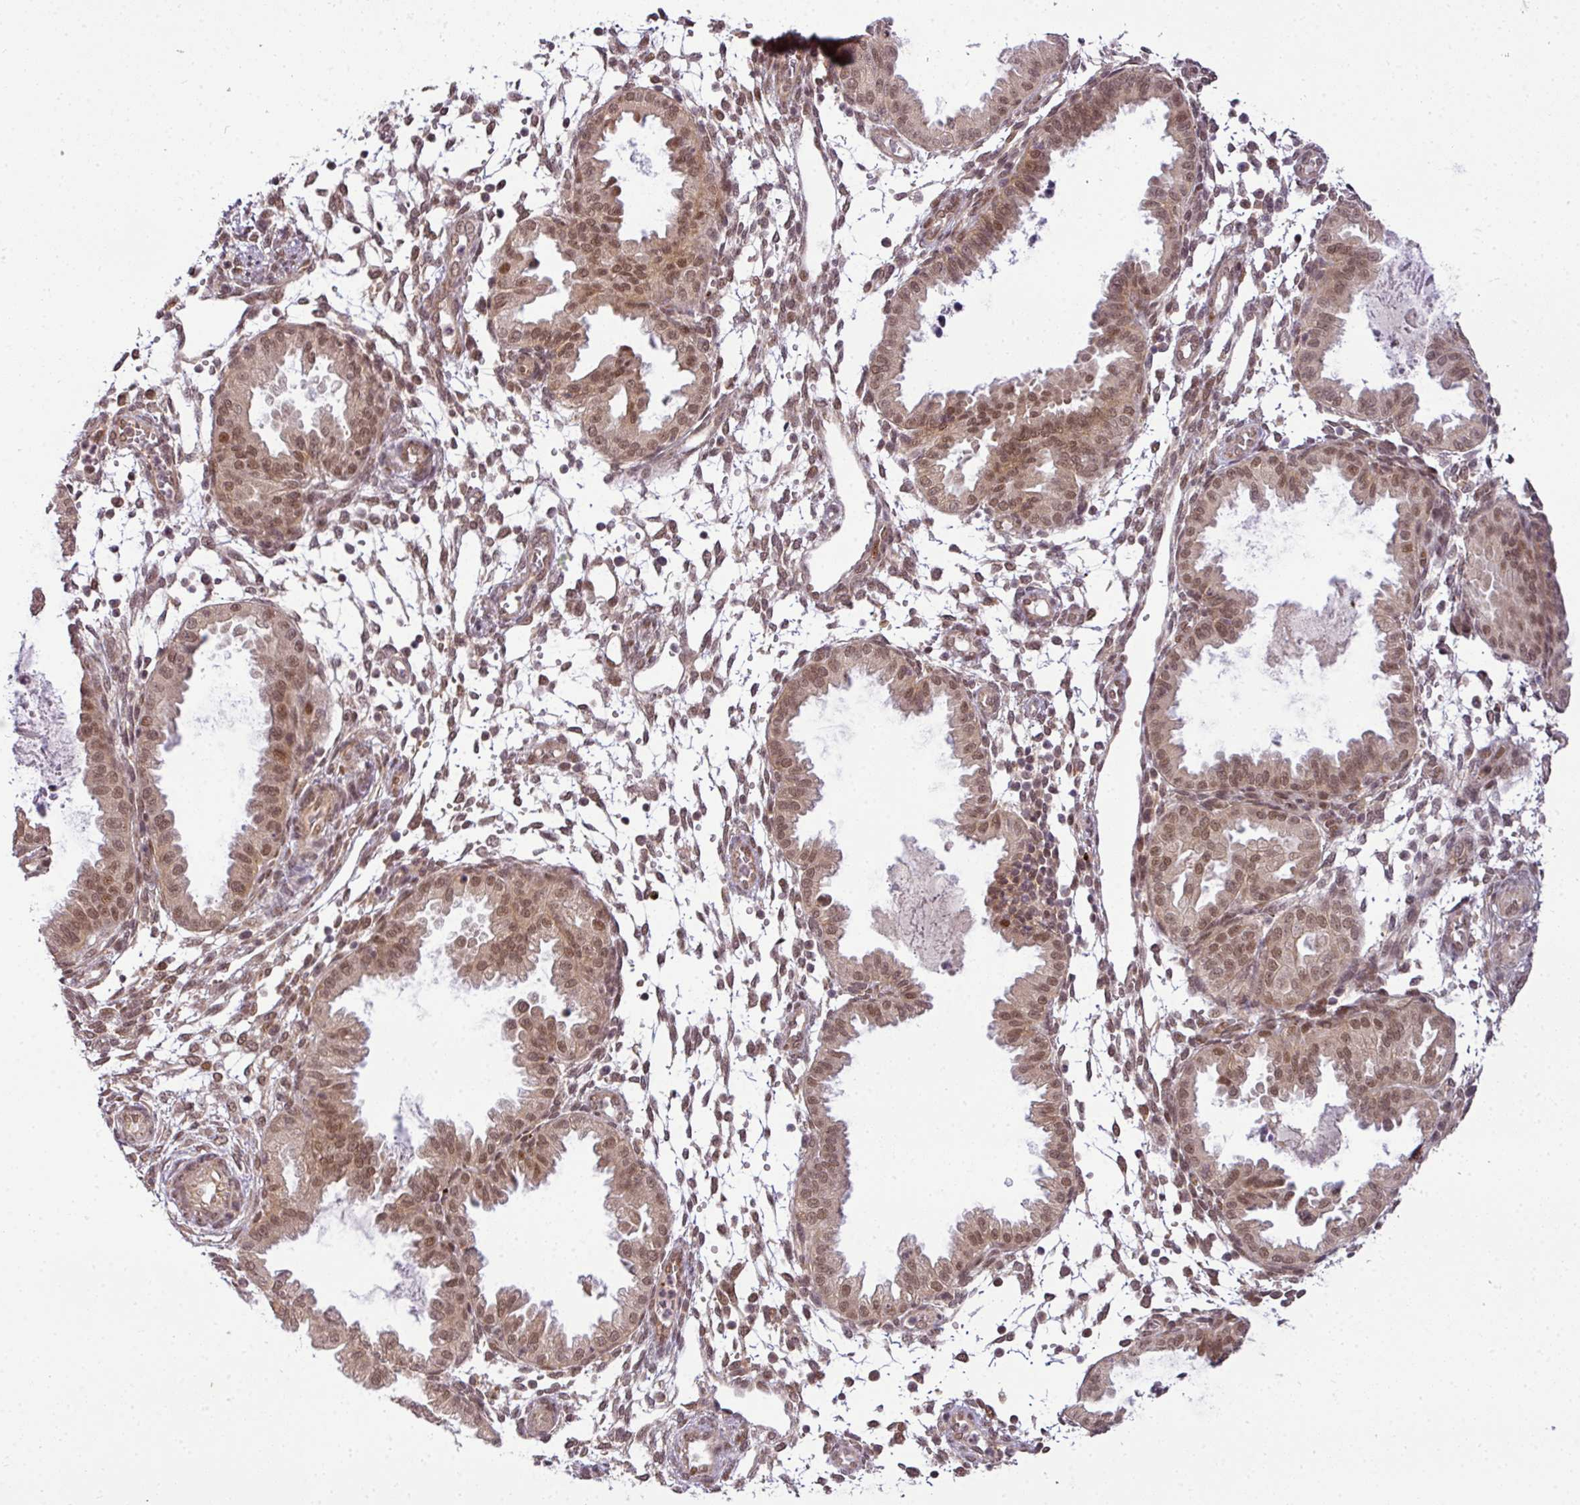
{"staining": {"intensity": "moderate", "quantity": "25%-75%", "location": "nuclear"}, "tissue": "endometrium", "cell_type": "Cells in endometrial stroma", "image_type": "normal", "snomed": [{"axis": "morphology", "description": "Normal tissue, NOS"}, {"axis": "topography", "description": "Endometrium"}], "caption": "Endometrium stained with a brown dye reveals moderate nuclear positive positivity in about 25%-75% of cells in endometrial stroma.", "gene": "C1orf226", "patient": {"sex": "female", "age": 33}}